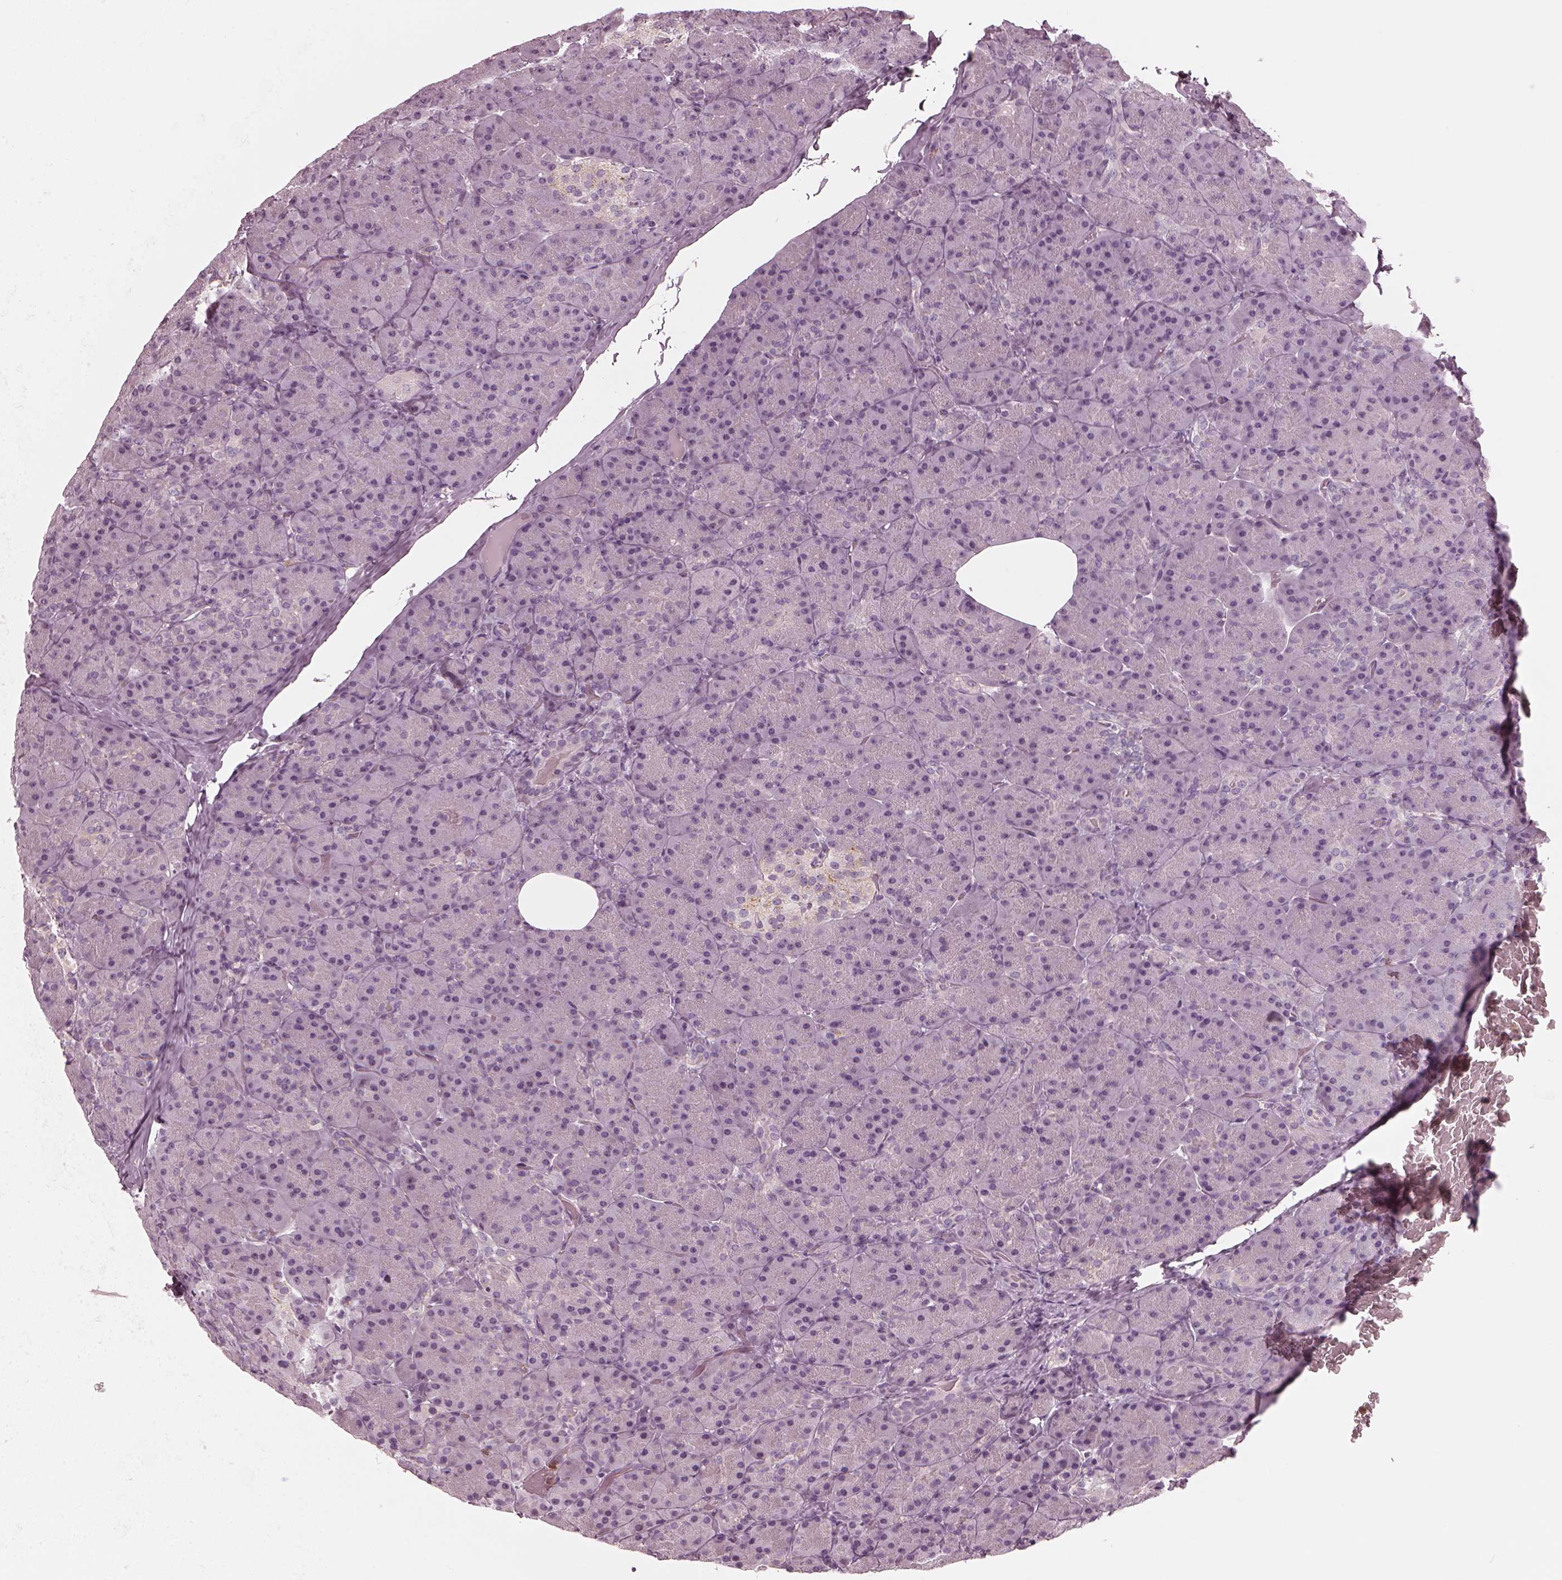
{"staining": {"intensity": "negative", "quantity": "none", "location": "none"}, "tissue": "pancreas", "cell_type": "Exocrine glandular cells", "image_type": "normal", "snomed": [{"axis": "morphology", "description": "Normal tissue, NOS"}, {"axis": "topography", "description": "Pancreas"}], "caption": "Immunohistochemistry (IHC) of unremarkable pancreas displays no positivity in exocrine glandular cells. Brightfield microscopy of immunohistochemistry (IHC) stained with DAB (3,3'-diaminobenzidine) (brown) and hematoxylin (blue), captured at high magnification.", "gene": "CHIT1", "patient": {"sex": "male", "age": 57}}